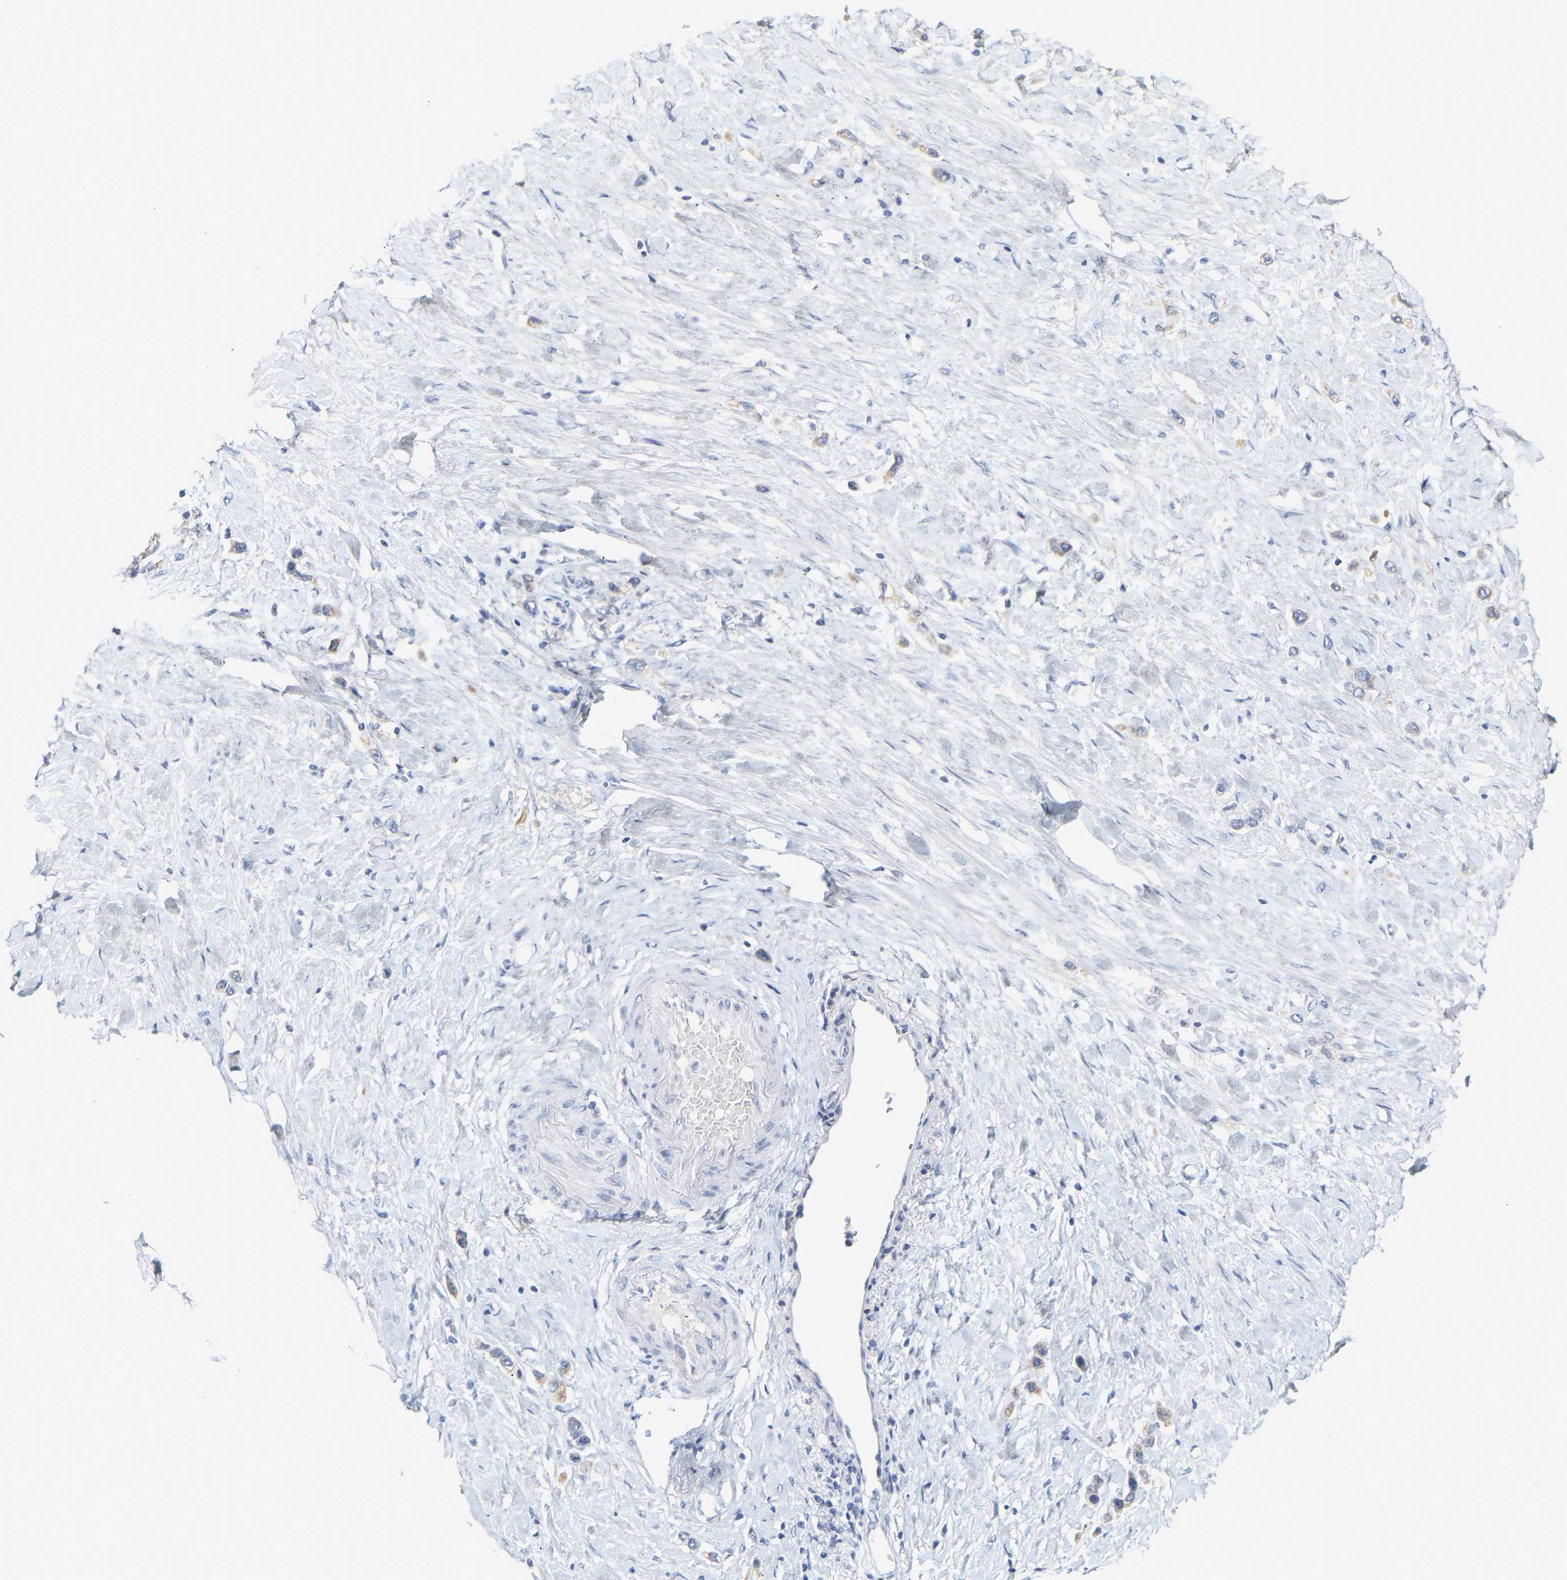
{"staining": {"intensity": "negative", "quantity": "none", "location": "none"}, "tissue": "stomach cancer", "cell_type": "Tumor cells", "image_type": "cancer", "snomed": [{"axis": "morphology", "description": "Adenocarcinoma, NOS"}, {"axis": "topography", "description": "Stomach"}], "caption": "DAB immunohistochemical staining of adenocarcinoma (stomach) exhibits no significant expression in tumor cells. (IHC, brightfield microscopy, high magnification).", "gene": "KRT76", "patient": {"sex": "female", "age": 65}}